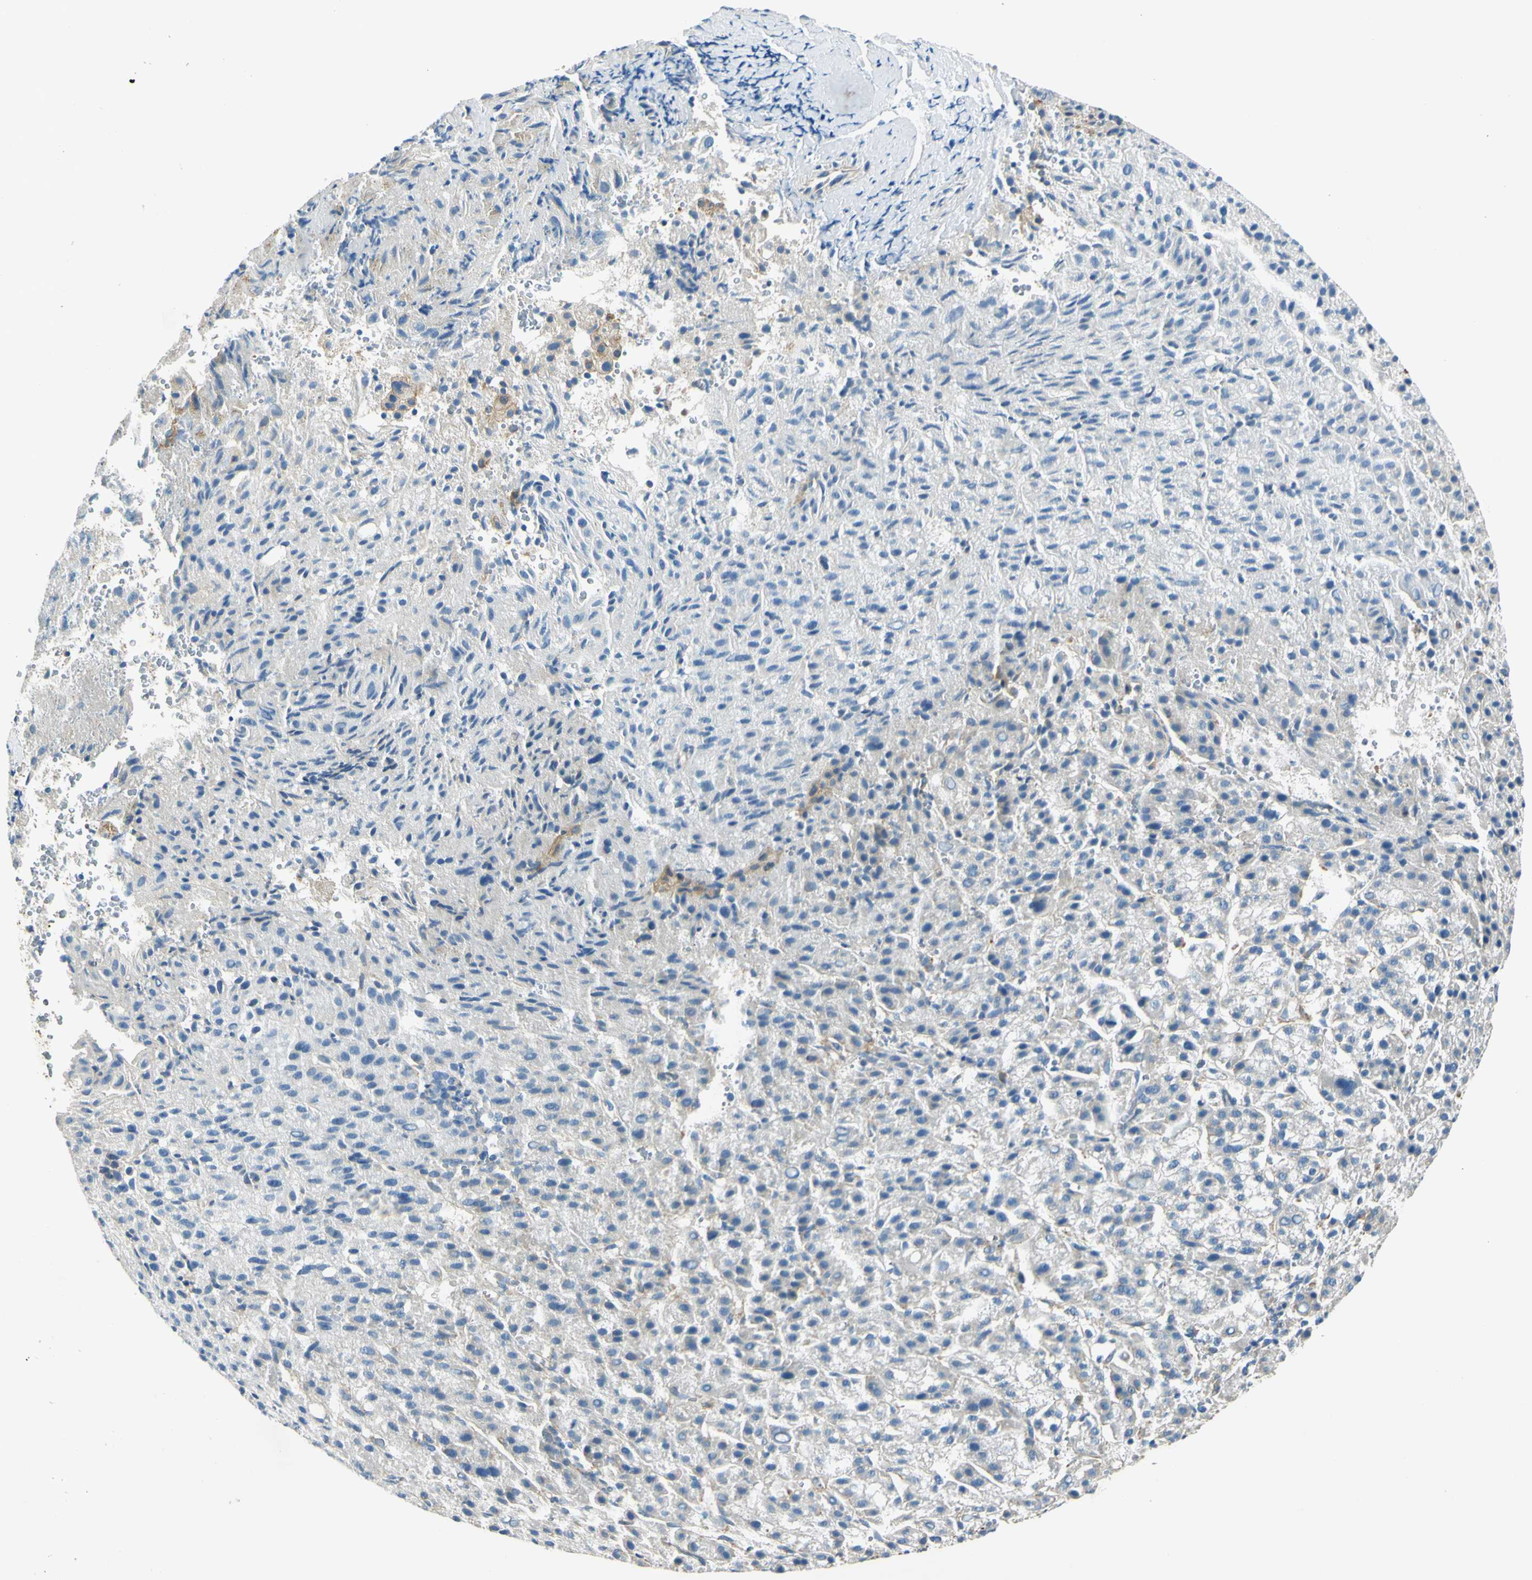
{"staining": {"intensity": "negative", "quantity": "none", "location": "none"}, "tissue": "liver cancer", "cell_type": "Tumor cells", "image_type": "cancer", "snomed": [{"axis": "morphology", "description": "Carcinoma, Hepatocellular, NOS"}, {"axis": "topography", "description": "Liver"}], "caption": "The micrograph shows no significant positivity in tumor cells of hepatocellular carcinoma (liver). Brightfield microscopy of immunohistochemistry (IHC) stained with DAB (3,3'-diaminobenzidine) (brown) and hematoxylin (blue), captured at high magnification.", "gene": "LAMA3", "patient": {"sex": "female", "age": 58}}